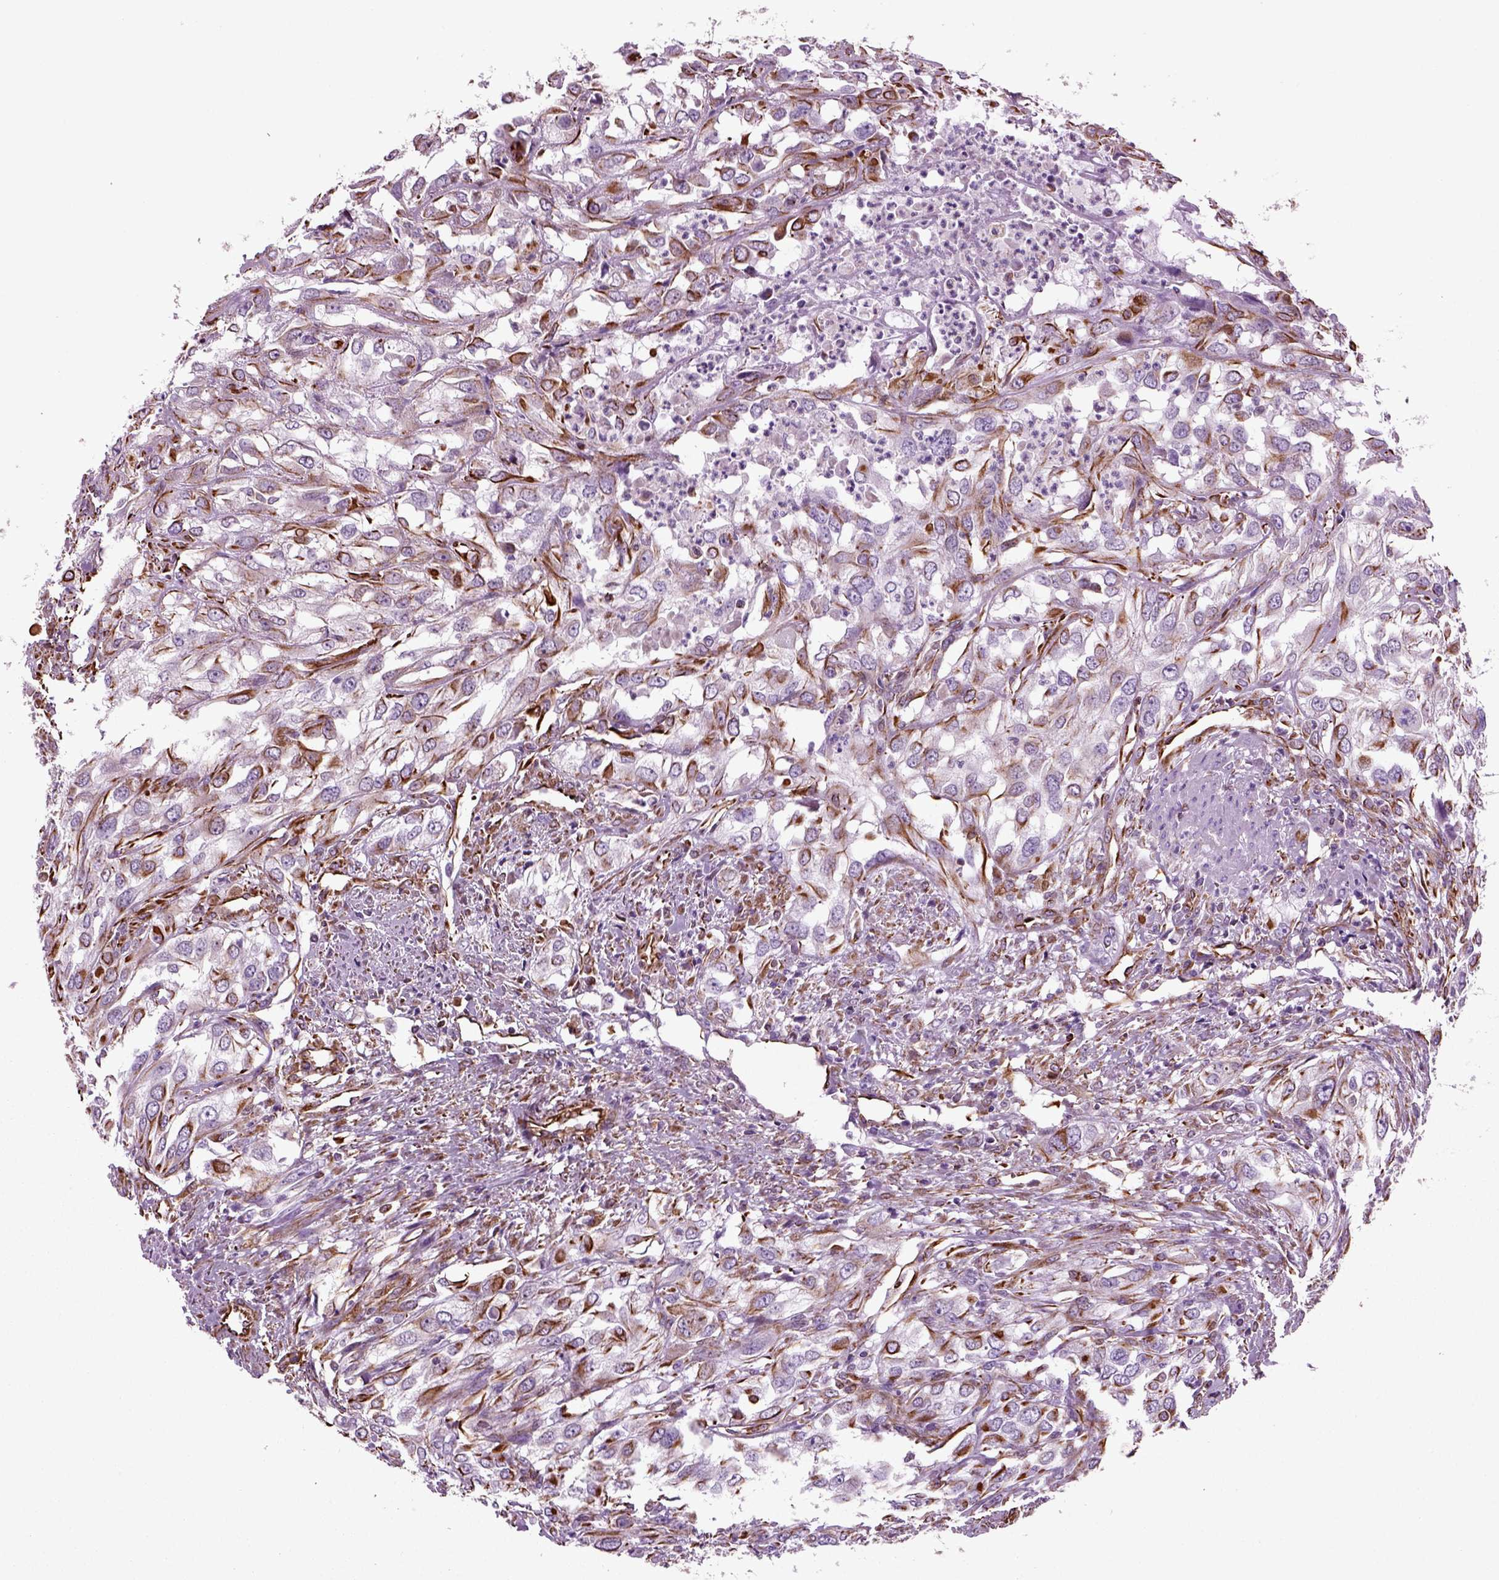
{"staining": {"intensity": "strong", "quantity": "<25%", "location": "cytoplasmic/membranous"}, "tissue": "urothelial cancer", "cell_type": "Tumor cells", "image_type": "cancer", "snomed": [{"axis": "morphology", "description": "Urothelial carcinoma, High grade"}, {"axis": "topography", "description": "Urinary bladder"}], "caption": "Tumor cells demonstrate strong cytoplasmic/membranous positivity in about <25% of cells in urothelial cancer.", "gene": "ACER3", "patient": {"sex": "male", "age": 67}}